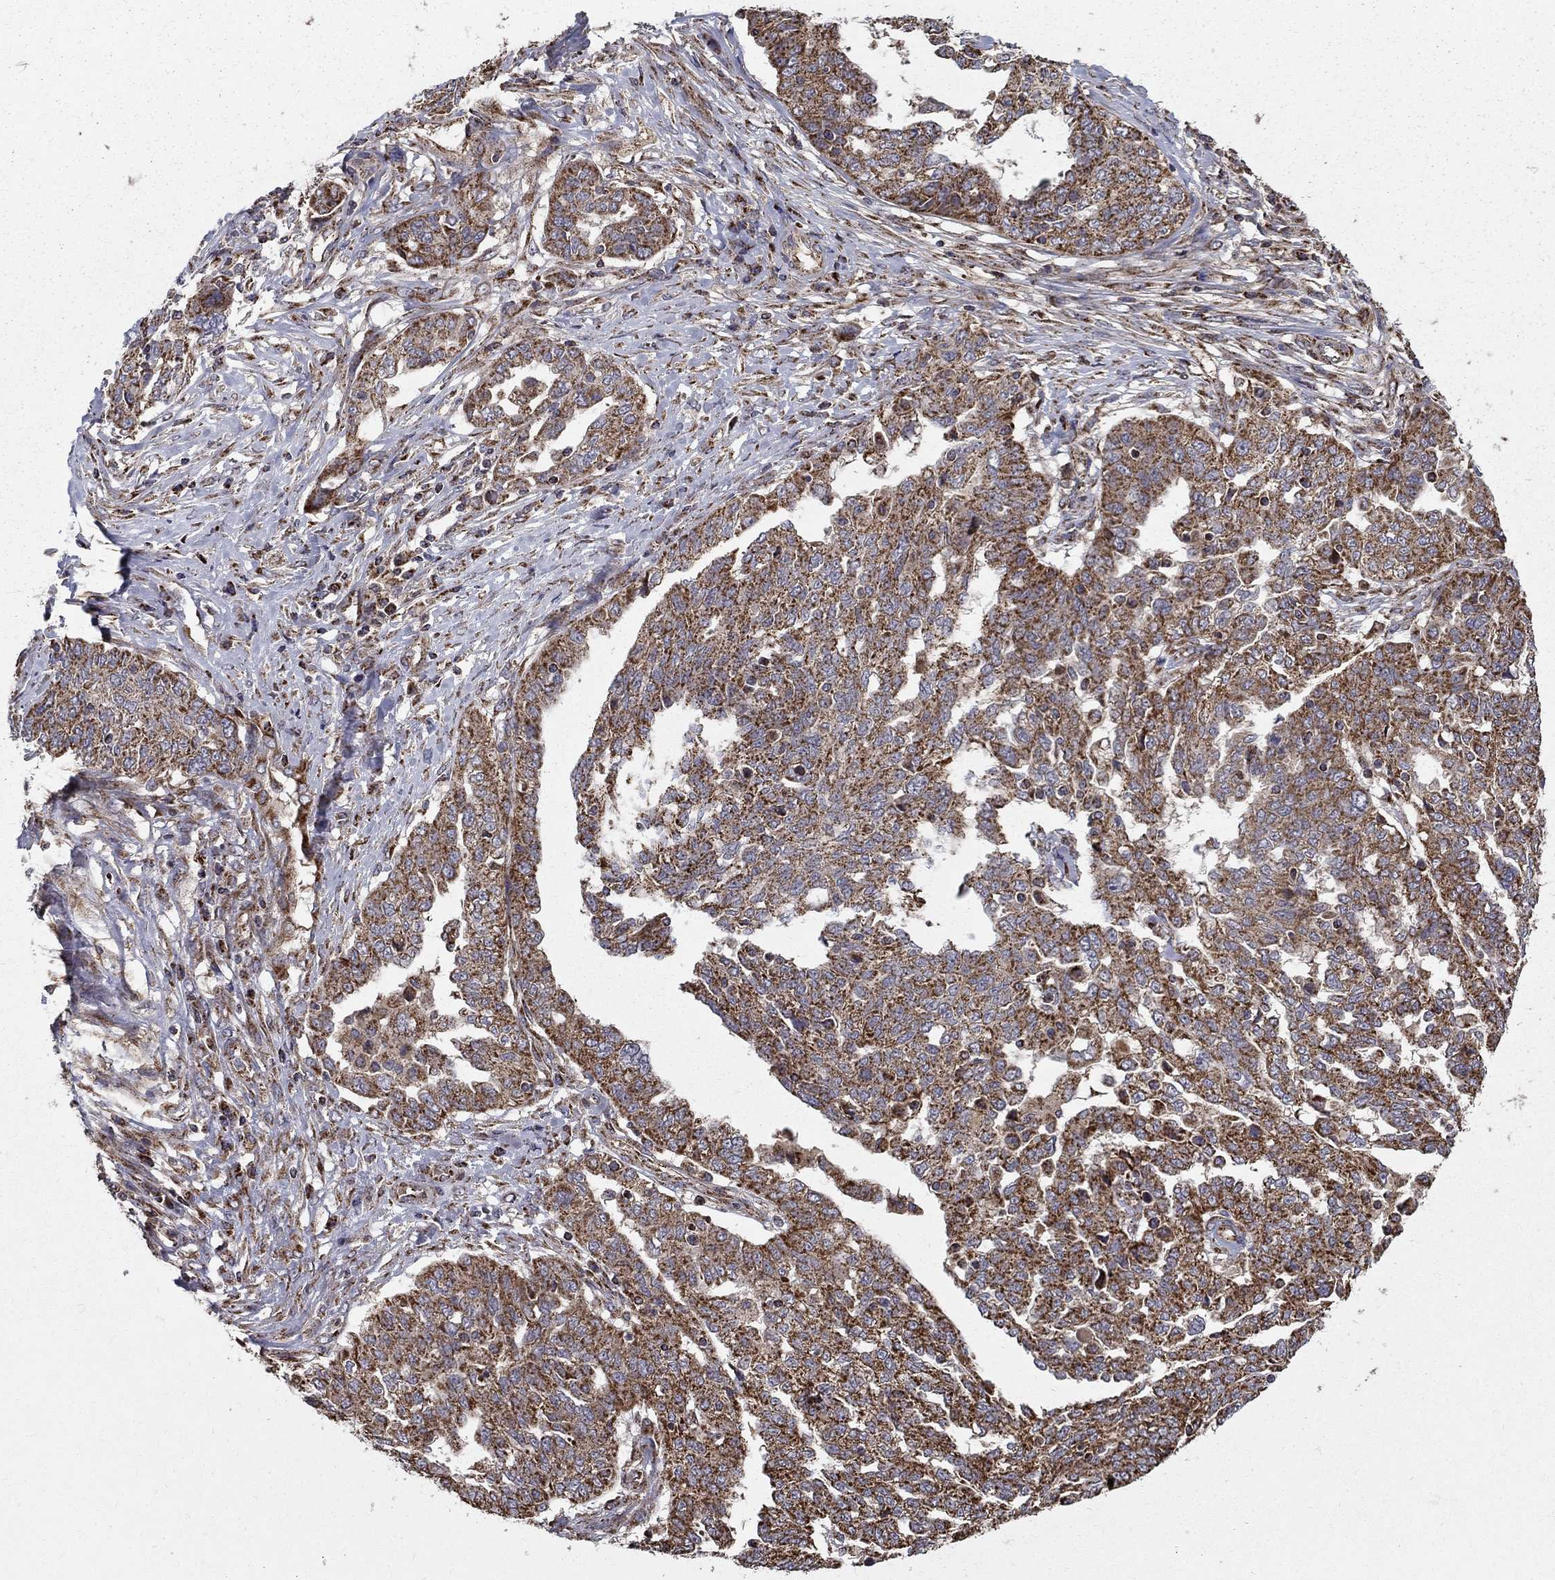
{"staining": {"intensity": "strong", "quantity": "25%-75%", "location": "cytoplasmic/membranous"}, "tissue": "ovarian cancer", "cell_type": "Tumor cells", "image_type": "cancer", "snomed": [{"axis": "morphology", "description": "Cystadenocarcinoma, serous, NOS"}, {"axis": "topography", "description": "Ovary"}], "caption": "Tumor cells demonstrate high levels of strong cytoplasmic/membranous positivity in about 25%-75% of cells in ovarian cancer (serous cystadenocarcinoma).", "gene": "NDUFS8", "patient": {"sex": "female", "age": 67}}